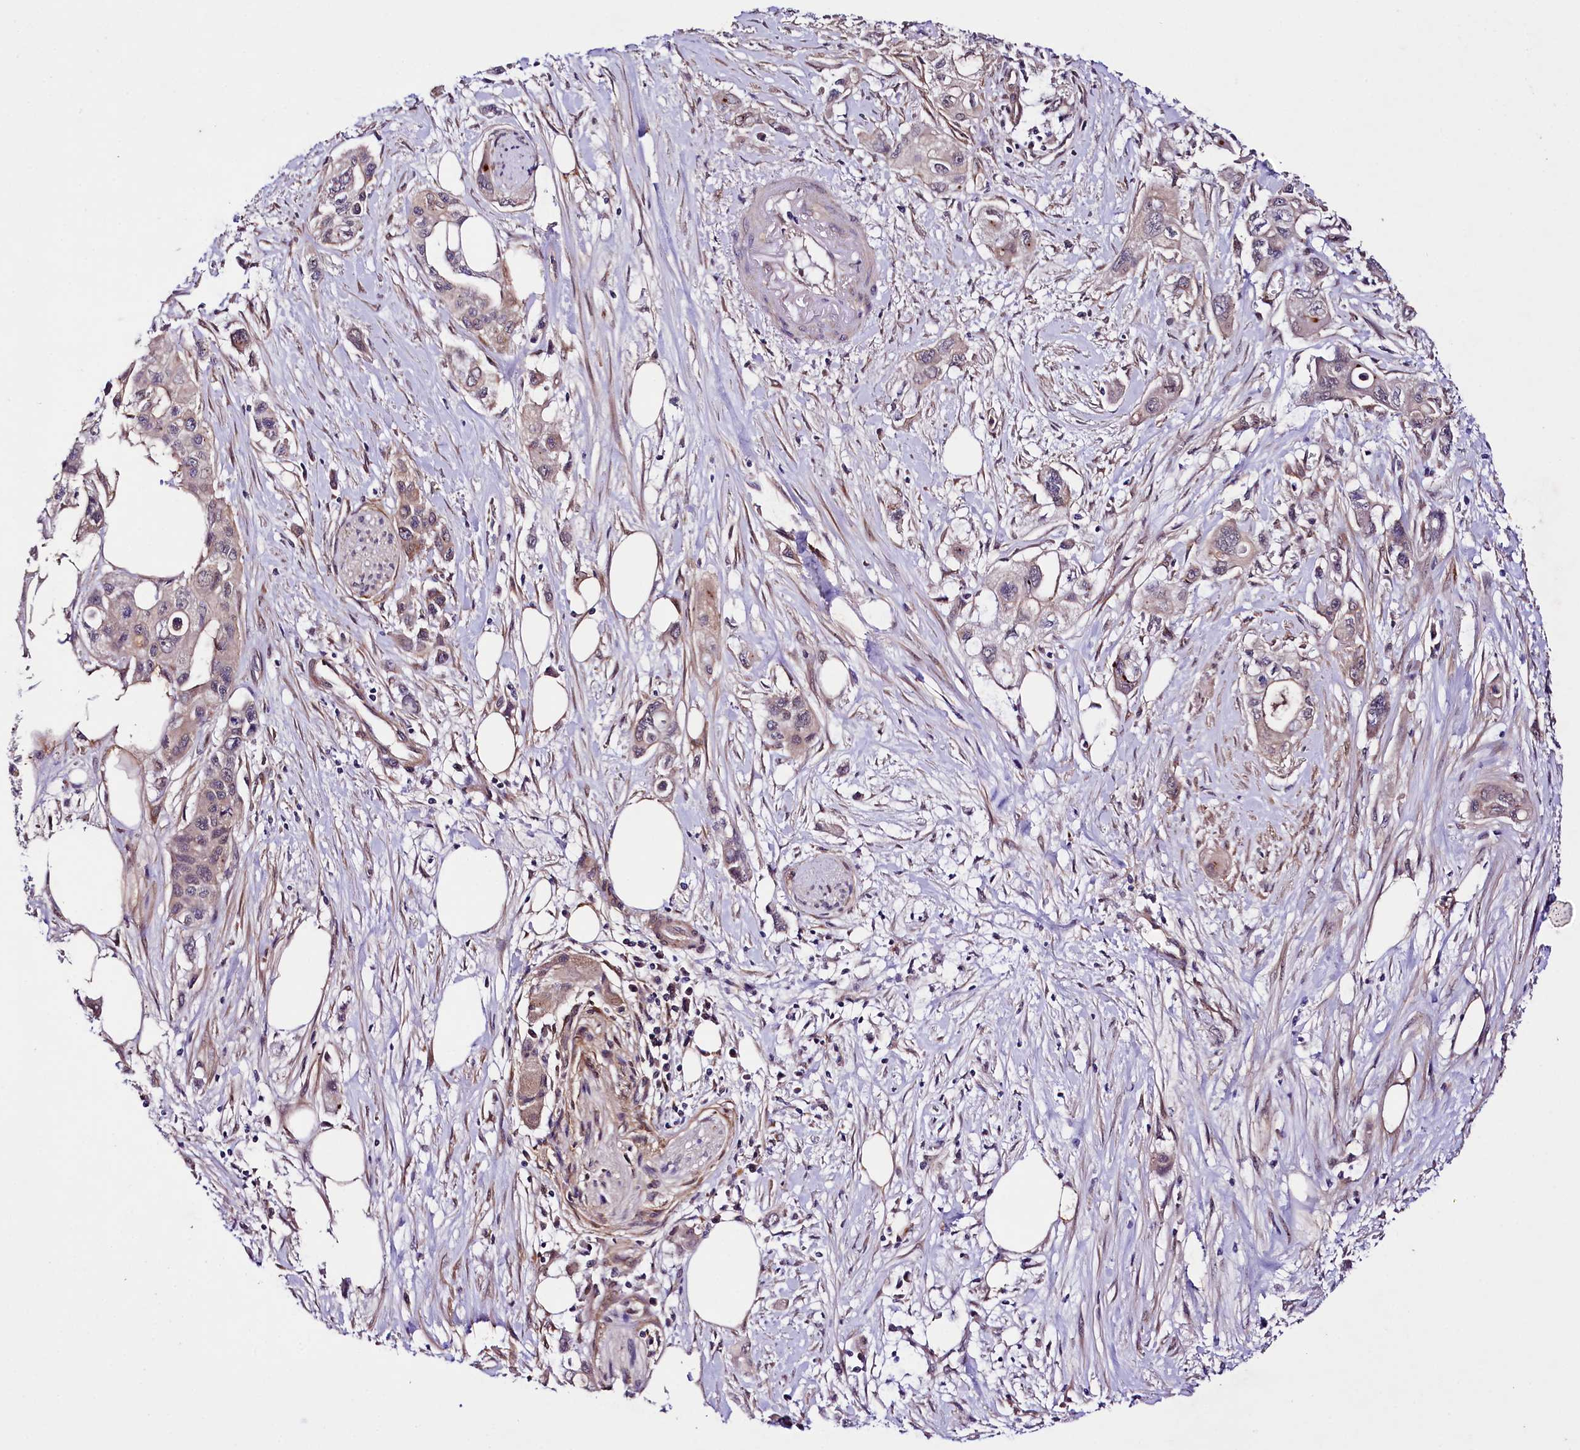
{"staining": {"intensity": "weak", "quantity": ">75%", "location": "cytoplasmic/membranous"}, "tissue": "pancreatic cancer", "cell_type": "Tumor cells", "image_type": "cancer", "snomed": [{"axis": "morphology", "description": "Adenocarcinoma, NOS"}, {"axis": "topography", "description": "Pancreas"}], "caption": "A low amount of weak cytoplasmic/membranous positivity is present in about >75% of tumor cells in pancreatic adenocarcinoma tissue.", "gene": "PHLDB1", "patient": {"sex": "male", "age": 75}}